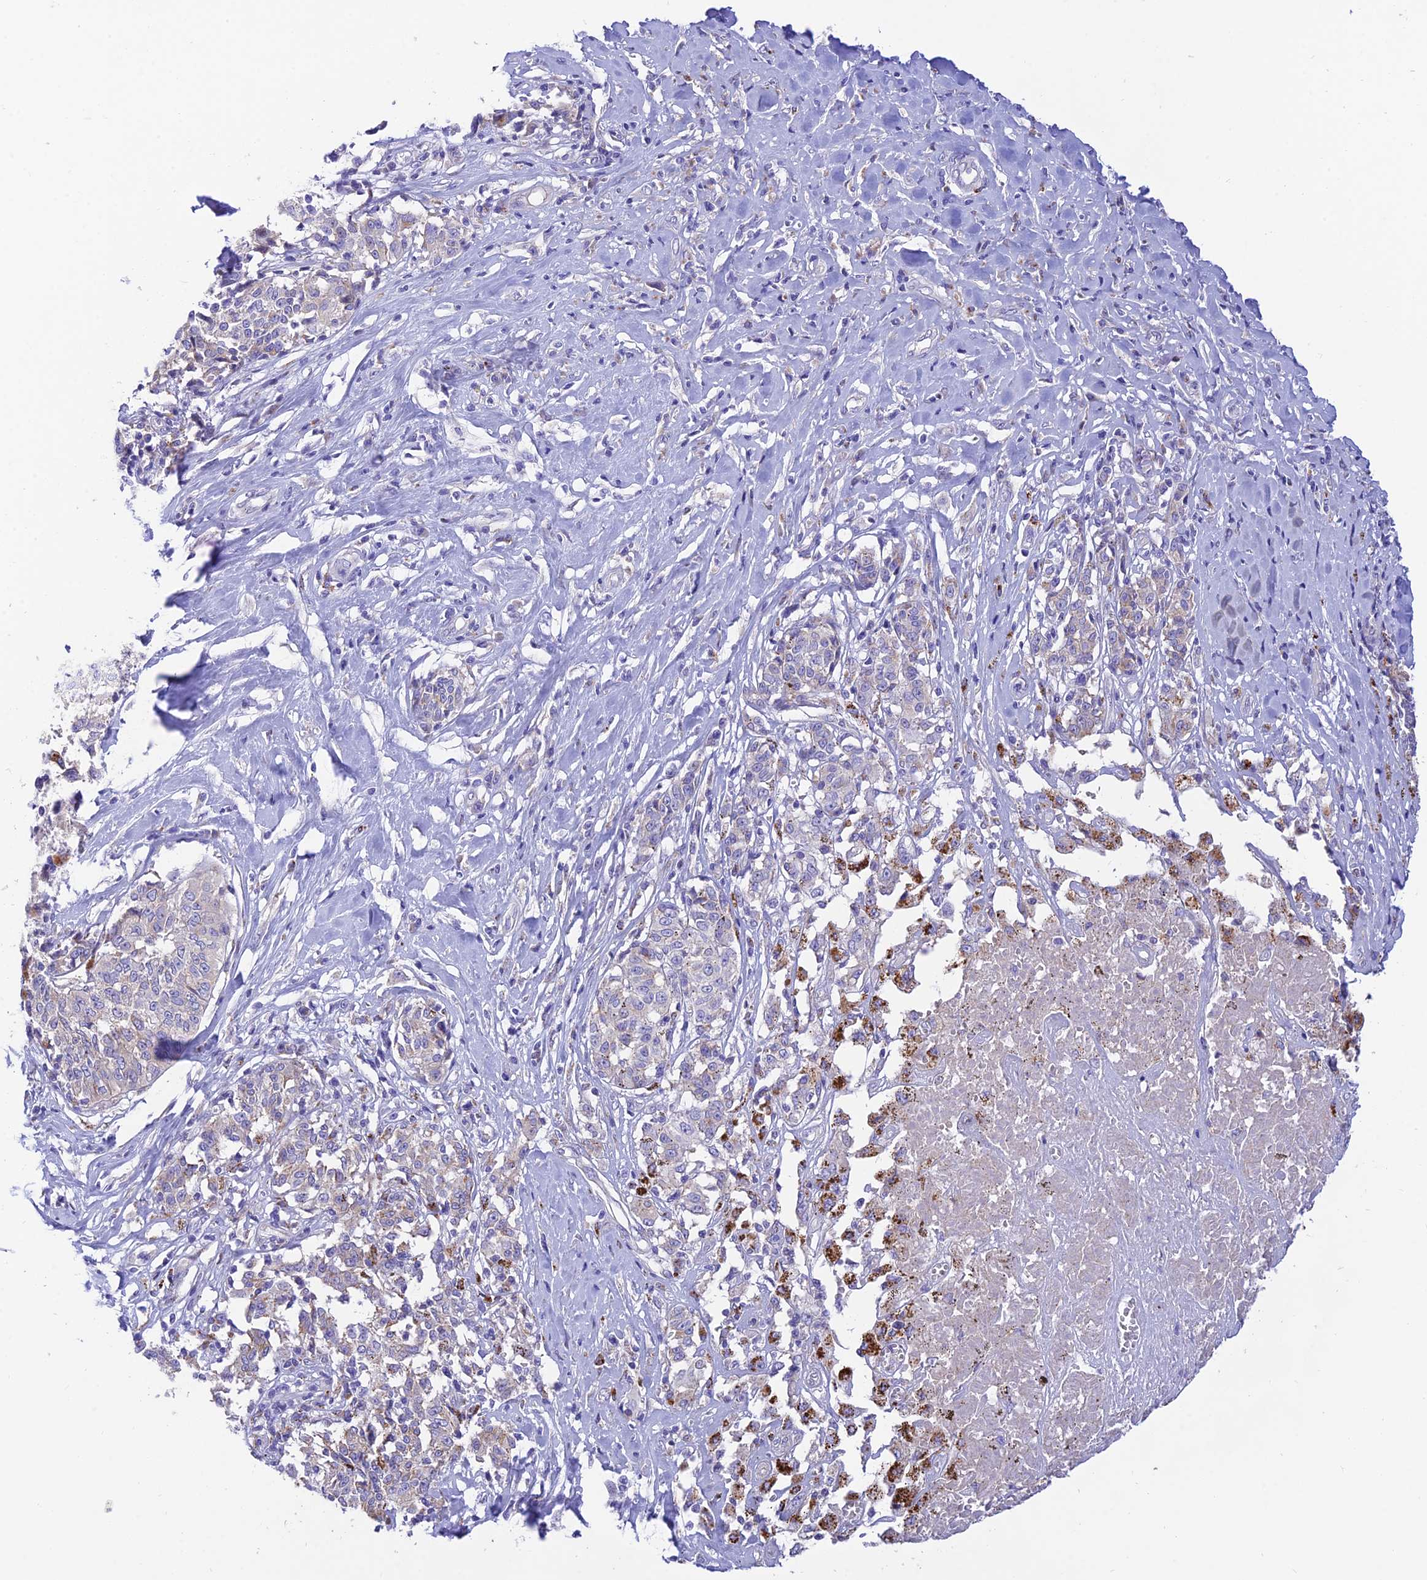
{"staining": {"intensity": "weak", "quantity": "25%-75%", "location": "cytoplasmic/membranous"}, "tissue": "melanoma", "cell_type": "Tumor cells", "image_type": "cancer", "snomed": [{"axis": "morphology", "description": "Malignant melanoma, NOS"}, {"axis": "topography", "description": "Skin"}], "caption": "Immunohistochemical staining of melanoma shows low levels of weak cytoplasmic/membranous protein staining in approximately 25%-75% of tumor cells.", "gene": "CCDC157", "patient": {"sex": "female", "age": 72}}